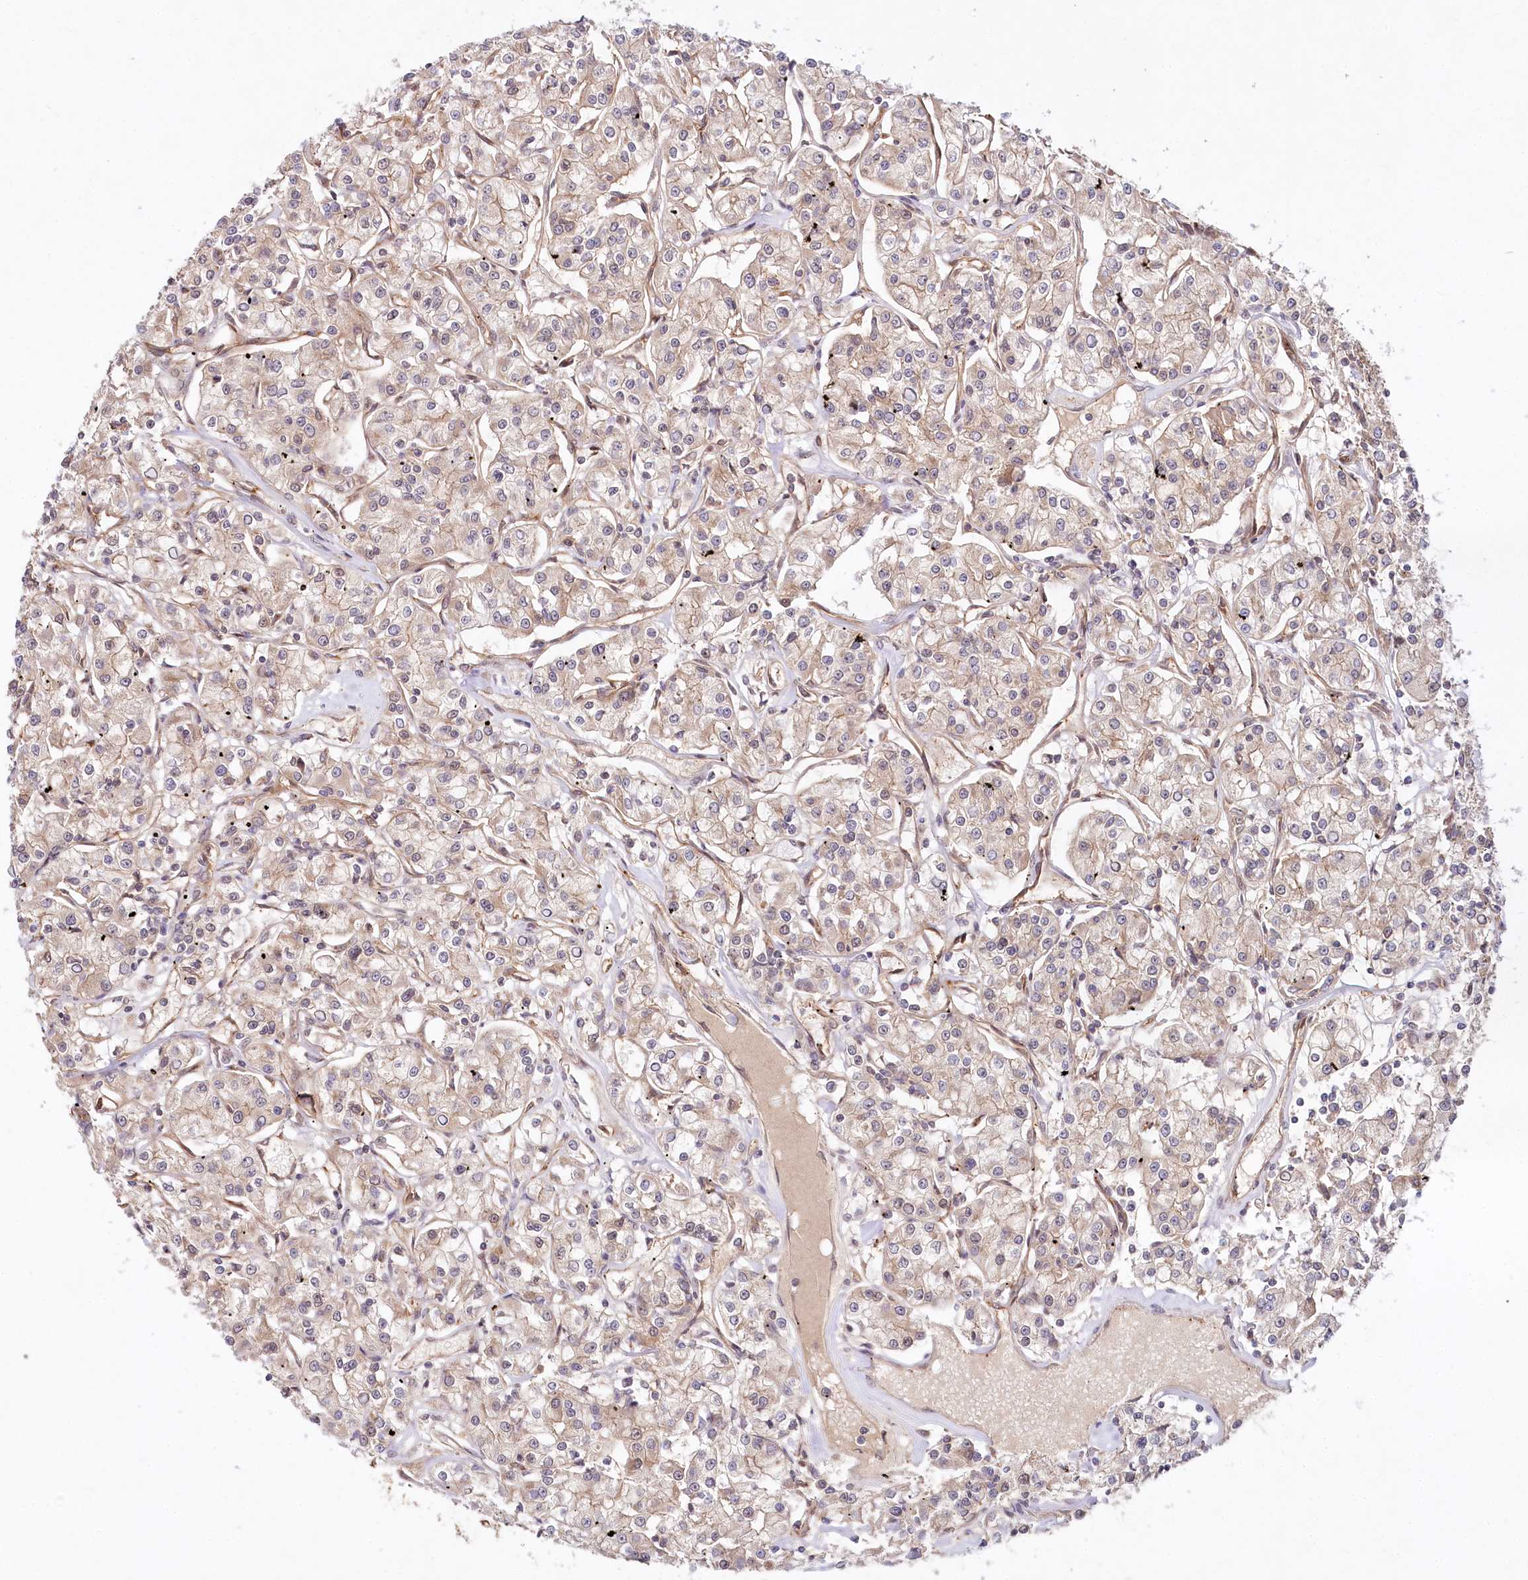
{"staining": {"intensity": "weak", "quantity": "25%-75%", "location": "cytoplasmic/membranous"}, "tissue": "renal cancer", "cell_type": "Tumor cells", "image_type": "cancer", "snomed": [{"axis": "morphology", "description": "Adenocarcinoma, NOS"}, {"axis": "topography", "description": "Kidney"}], "caption": "Immunohistochemical staining of human renal cancer displays low levels of weak cytoplasmic/membranous protein expression in approximately 25%-75% of tumor cells.", "gene": "CCDC65", "patient": {"sex": "female", "age": 59}}